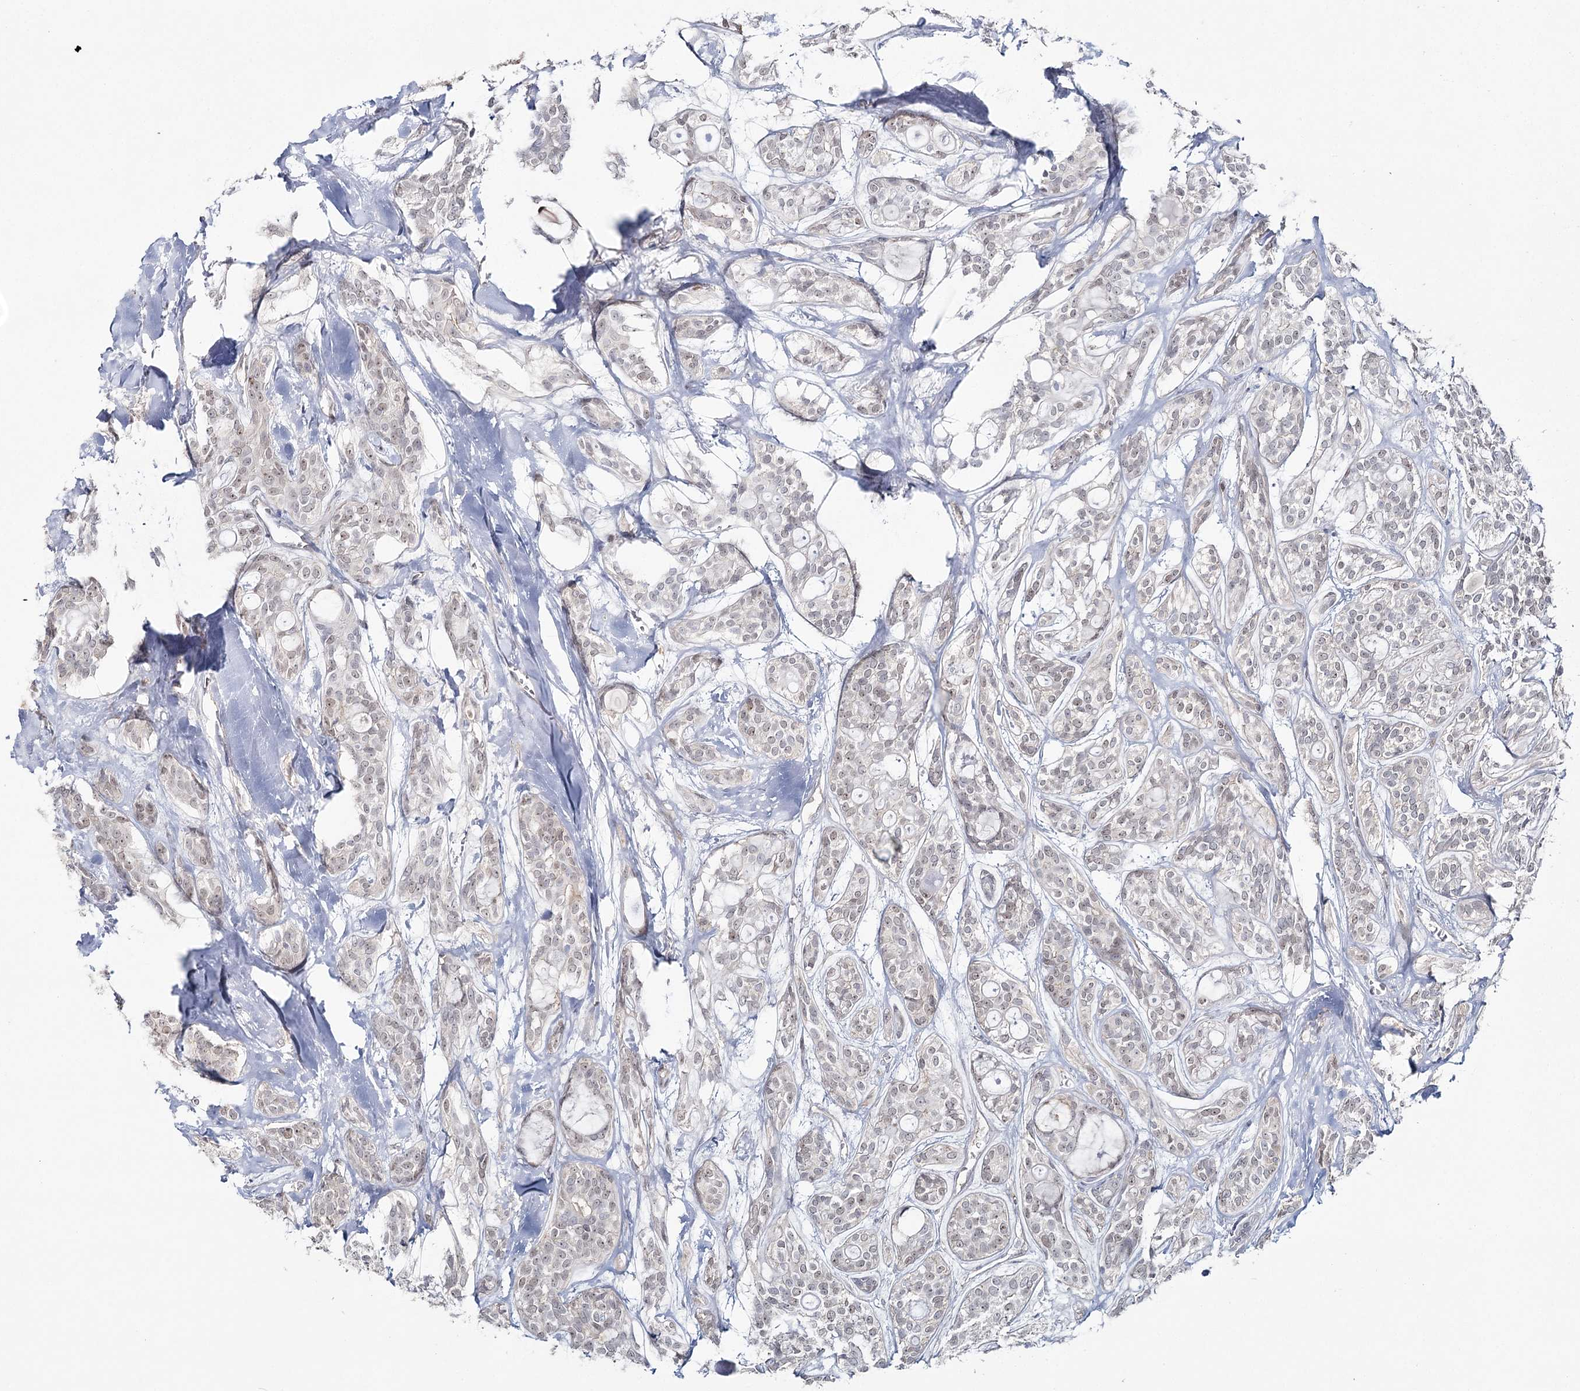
{"staining": {"intensity": "negative", "quantity": "none", "location": "none"}, "tissue": "head and neck cancer", "cell_type": "Tumor cells", "image_type": "cancer", "snomed": [{"axis": "morphology", "description": "Adenocarcinoma, NOS"}, {"axis": "topography", "description": "Head-Neck"}], "caption": "Immunohistochemistry (IHC) of human adenocarcinoma (head and neck) displays no expression in tumor cells.", "gene": "ZC3H8", "patient": {"sex": "male", "age": 66}}